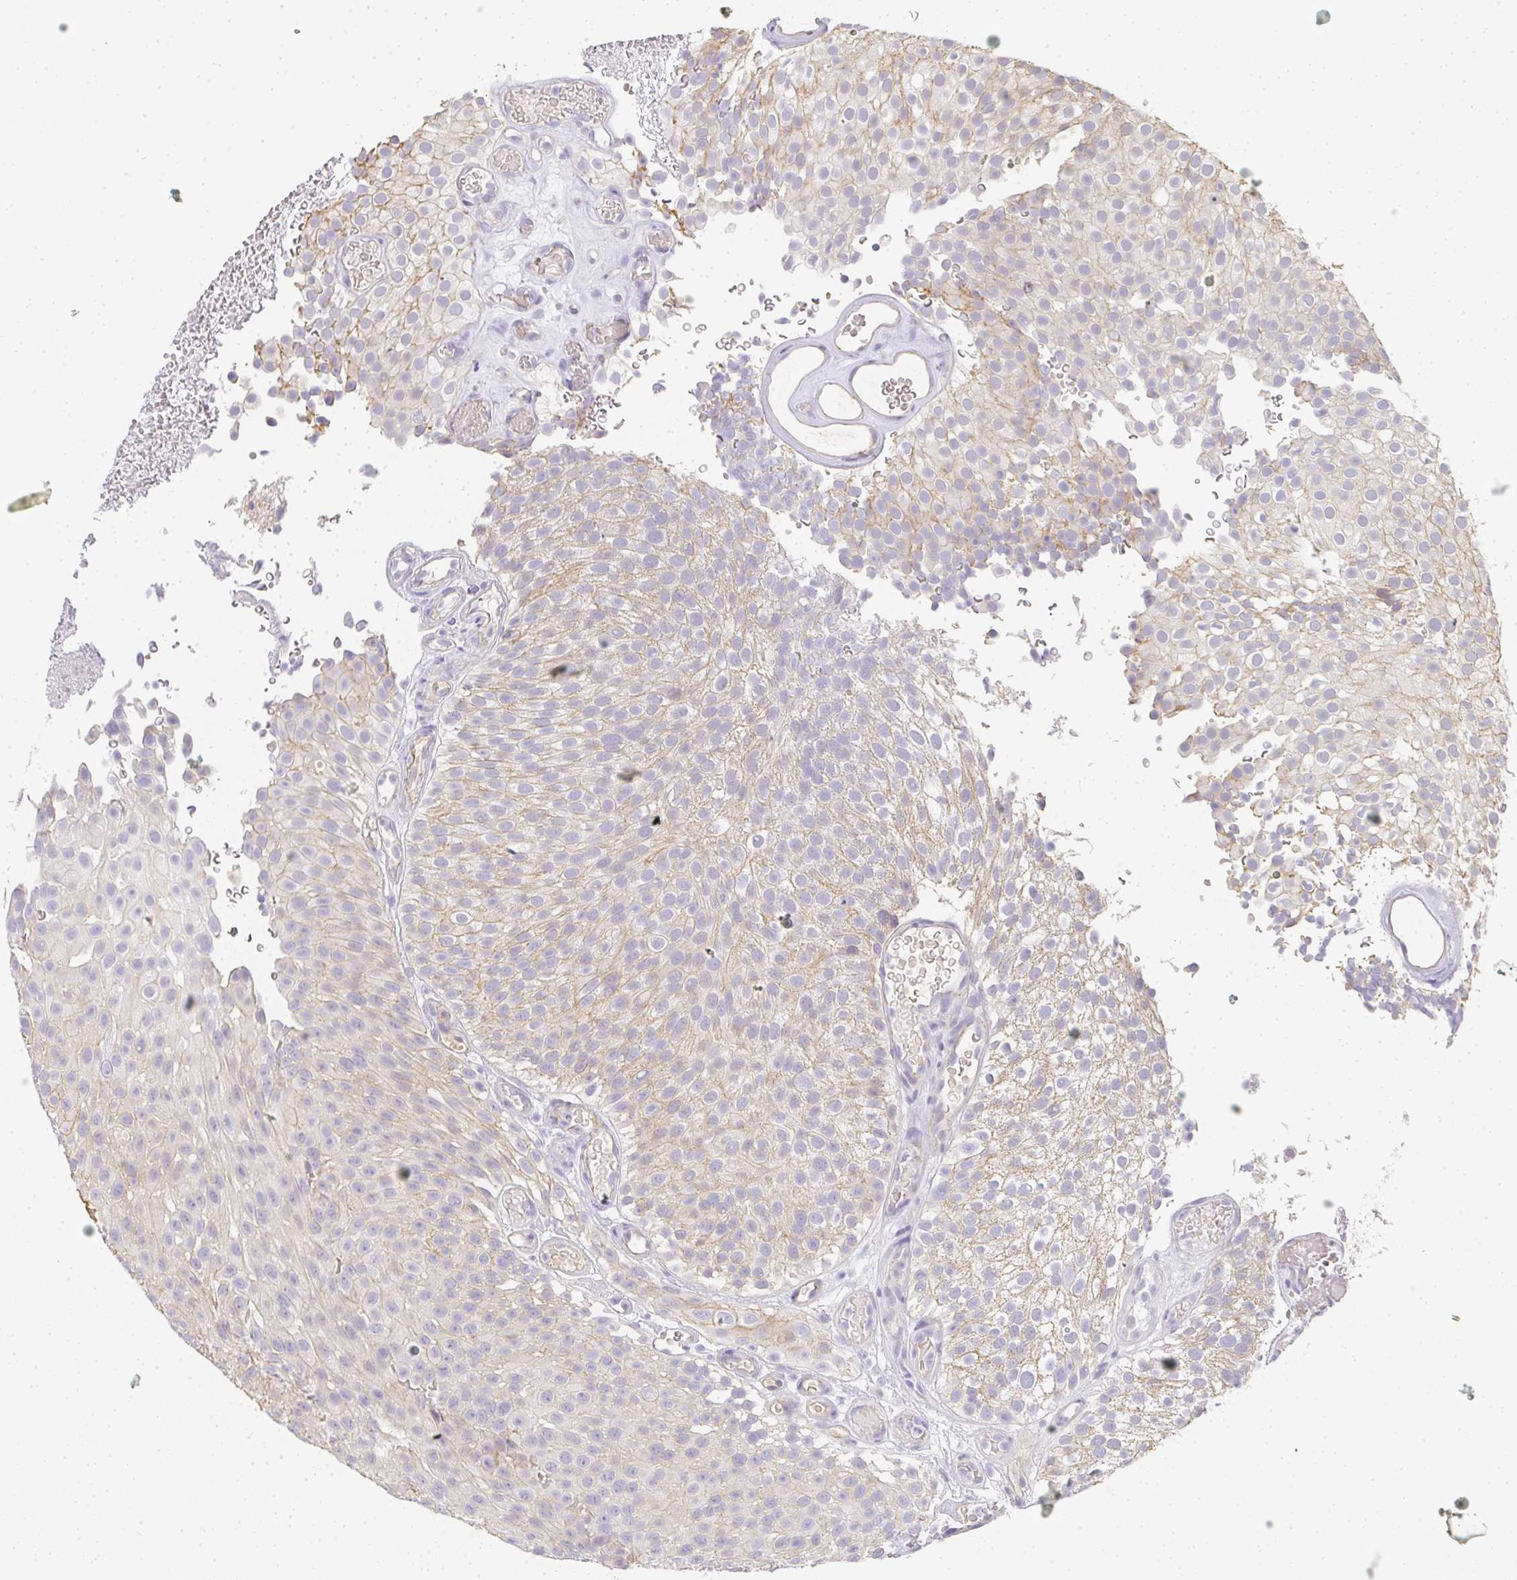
{"staining": {"intensity": "weak", "quantity": "25%-75%", "location": "cytoplasmic/membranous"}, "tissue": "urothelial cancer", "cell_type": "Tumor cells", "image_type": "cancer", "snomed": [{"axis": "morphology", "description": "Urothelial carcinoma, Low grade"}, {"axis": "topography", "description": "Urinary bladder"}], "caption": "Brown immunohistochemical staining in human urothelial cancer exhibits weak cytoplasmic/membranous positivity in approximately 25%-75% of tumor cells. (IHC, brightfield microscopy, high magnification).", "gene": "SLC35B3", "patient": {"sex": "male", "age": 78}}